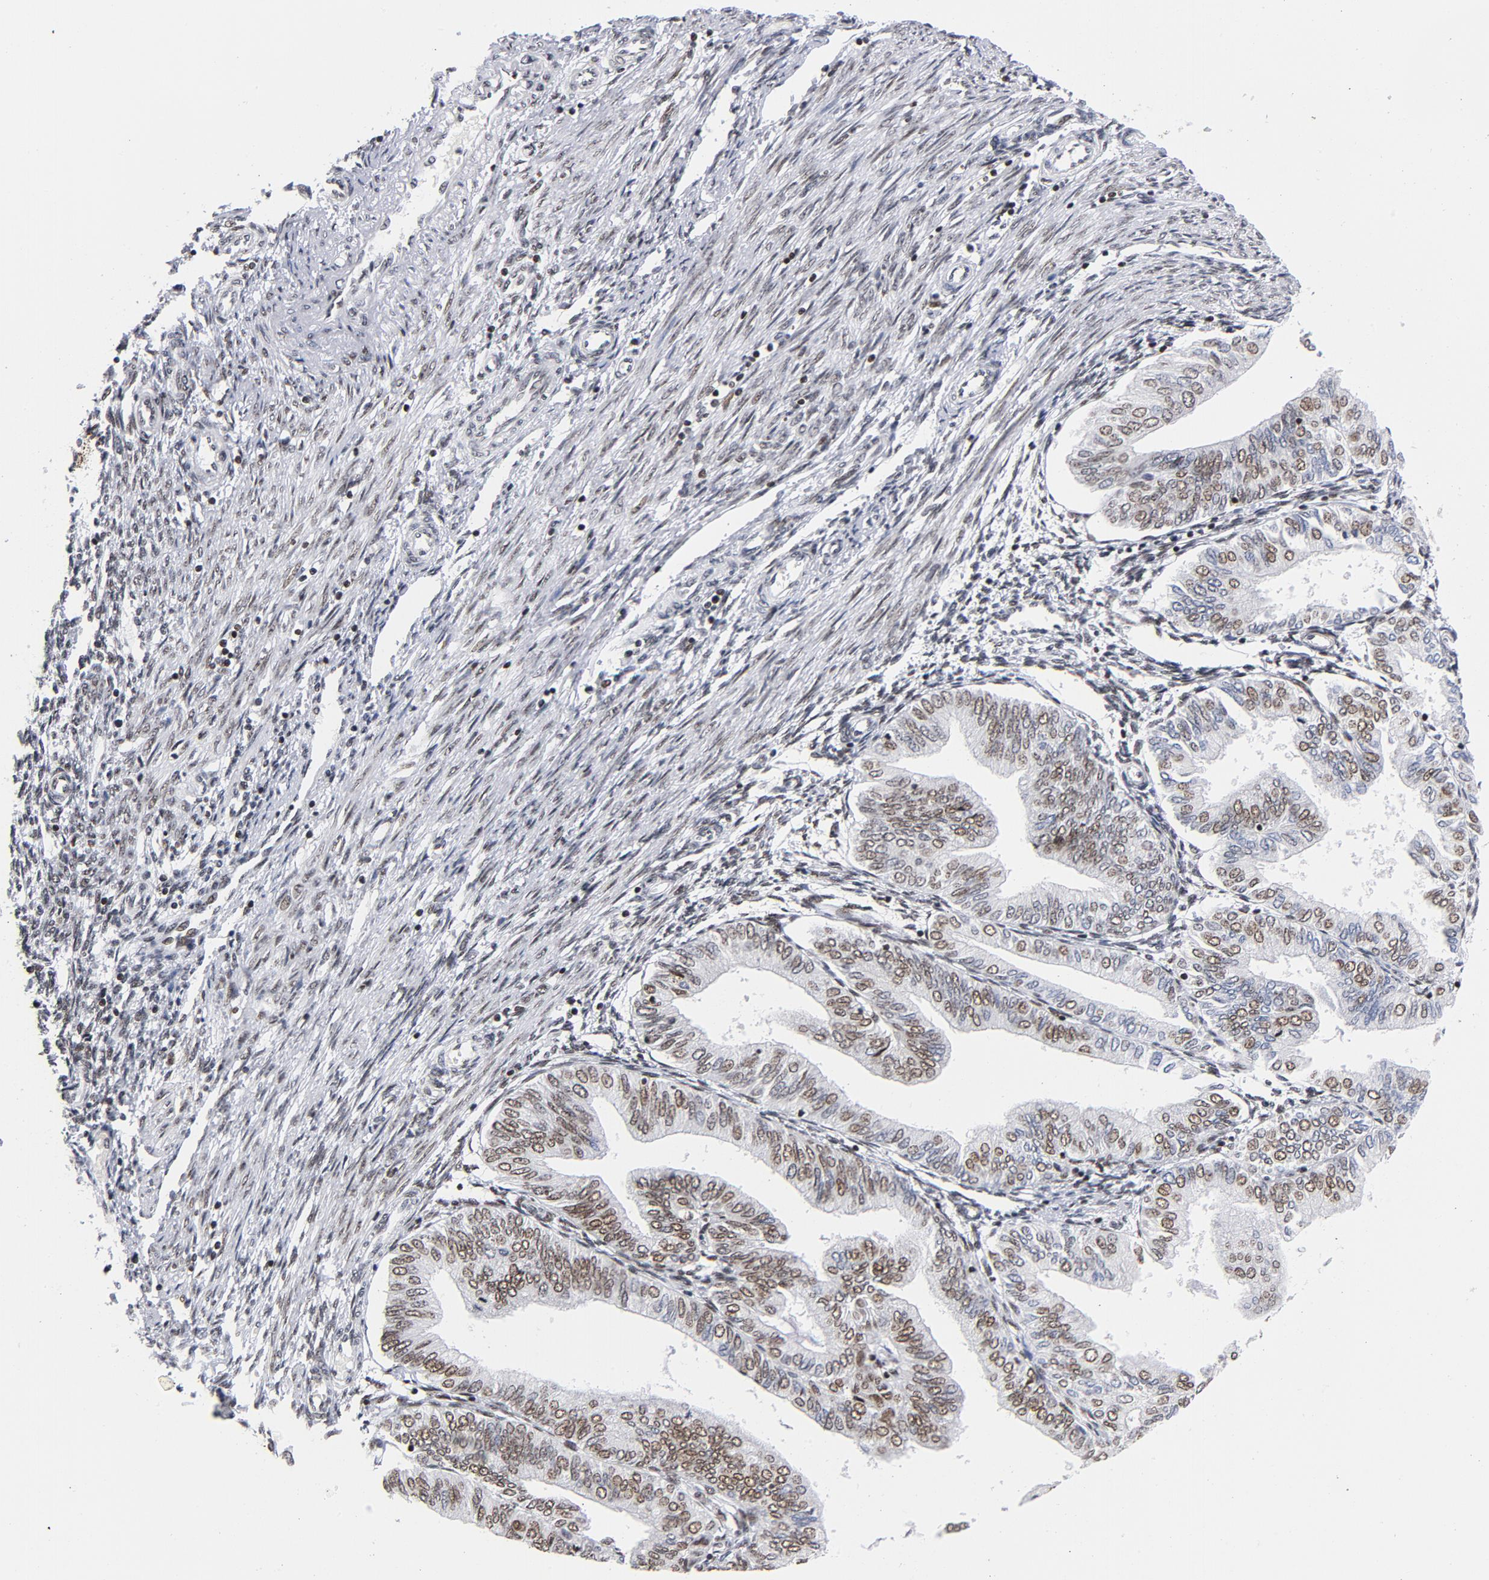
{"staining": {"intensity": "moderate", "quantity": ">75%", "location": "cytoplasmic/membranous,nuclear"}, "tissue": "endometrial cancer", "cell_type": "Tumor cells", "image_type": "cancer", "snomed": [{"axis": "morphology", "description": "Adenocarcinoma, NOS"}, {"axis": "topography", "description": "Endometrium"}], "caption": "Brown immunohistochemical staining in human adenocarcinoma (endometrial) shows moderate cytoplasmic/membranous and nuclear expression in about >75% of tumor cells. (DAB = brown stain, brightfield microscopy at high magnification).", "gene": "TOP2B", "patient": {"sex": "female", "age": 51}}